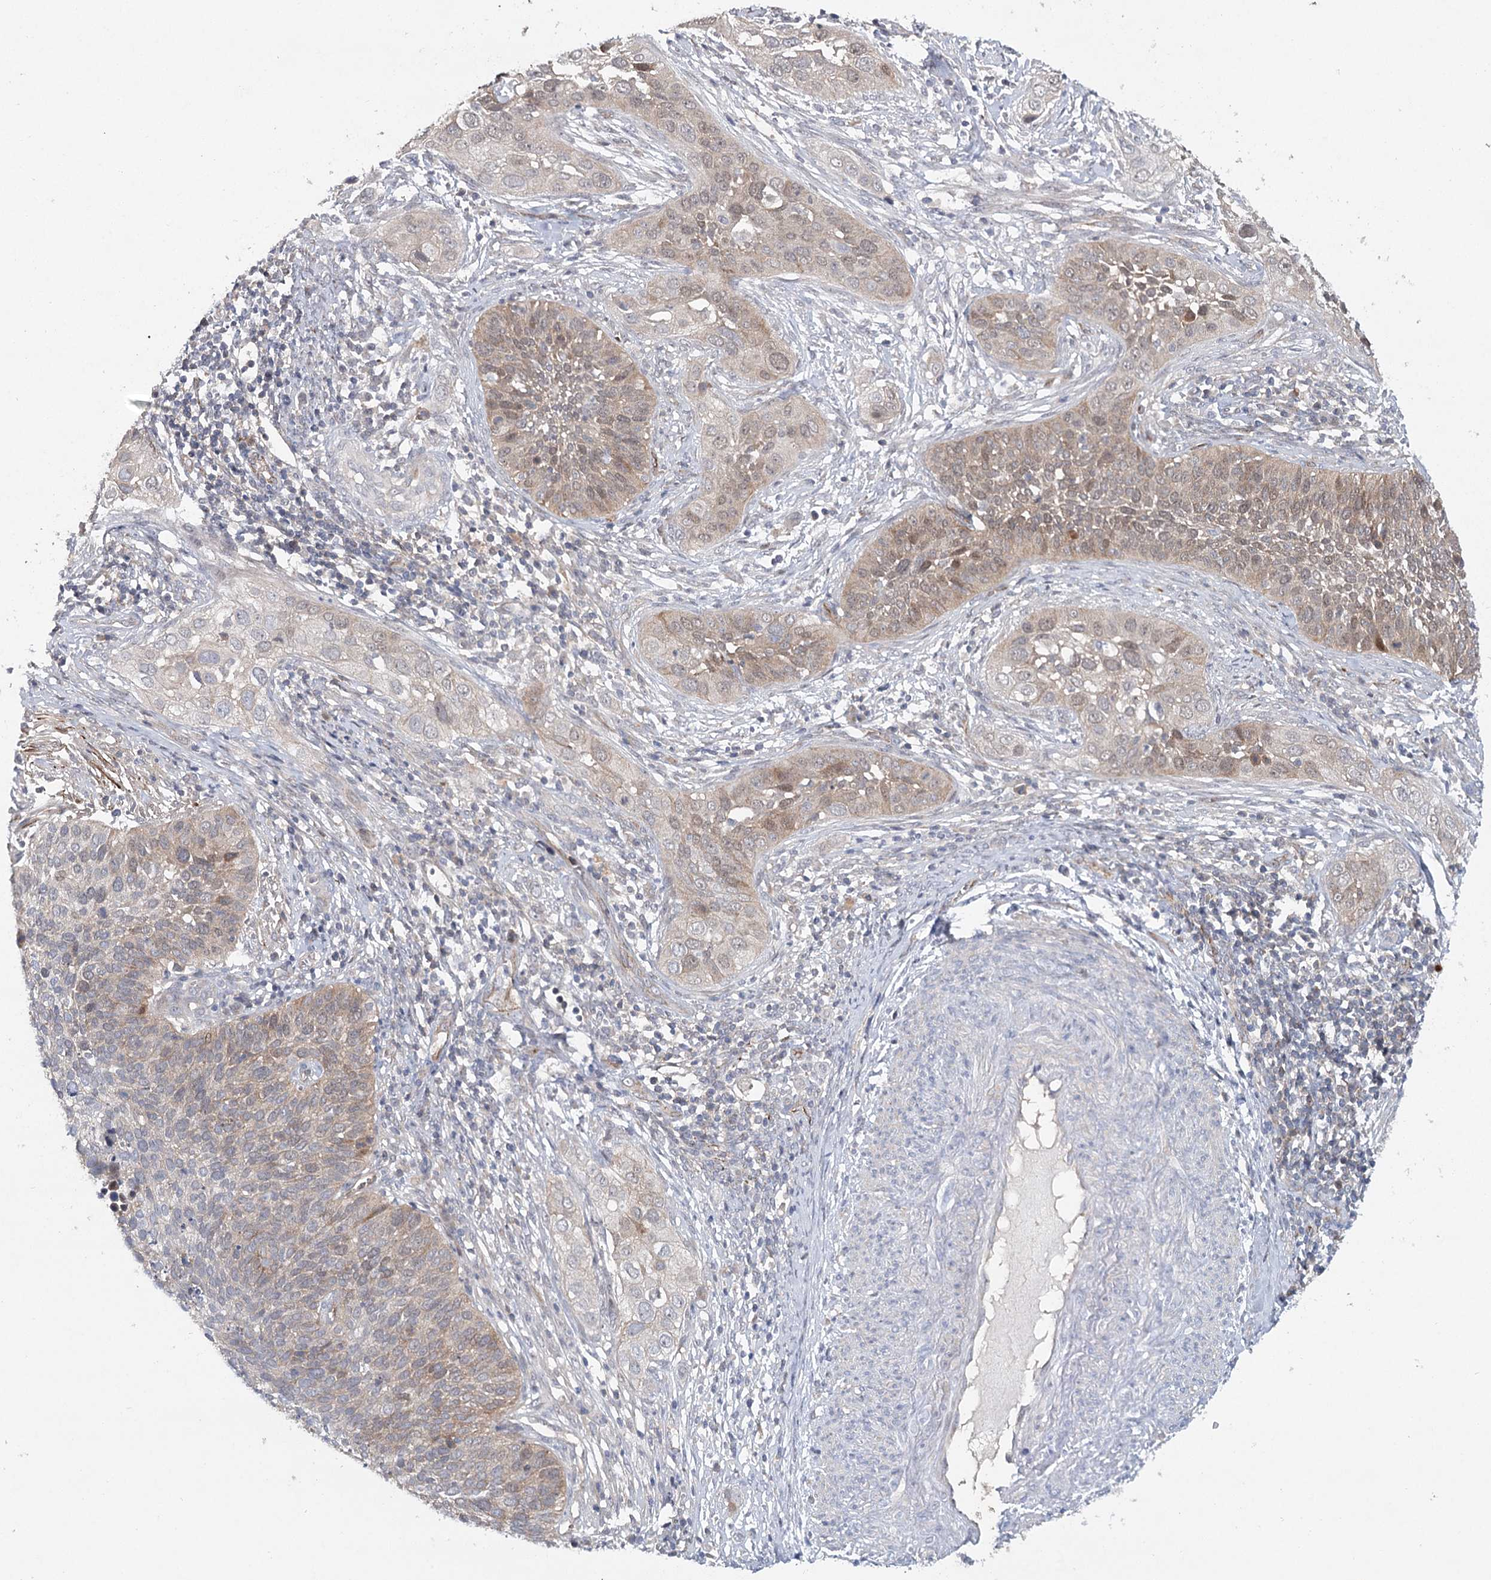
{"staining": {"intensity": "weak", "quantity": ">75%", "location": "cytoplasmic/membranous,nuclear"}, "tissue": "cervical cancer", "cell_type": "Tumor cells", "image_type": "cancer", "snomed": [{"axis": "morphology", "description": "Squamous cell carcinoma, NOS"}, {"axis": "topography", "description": "Cervix"}], "caption": "Immunohistochemical staining of cervical squamous cell carcinoma displays low levels of weak cytoplasmic/membranous and nuclear protein expression in approximately >75% of tumor cells.", "gene": "MAP3K13", "patient": {"sex": "female", "age": 34}}